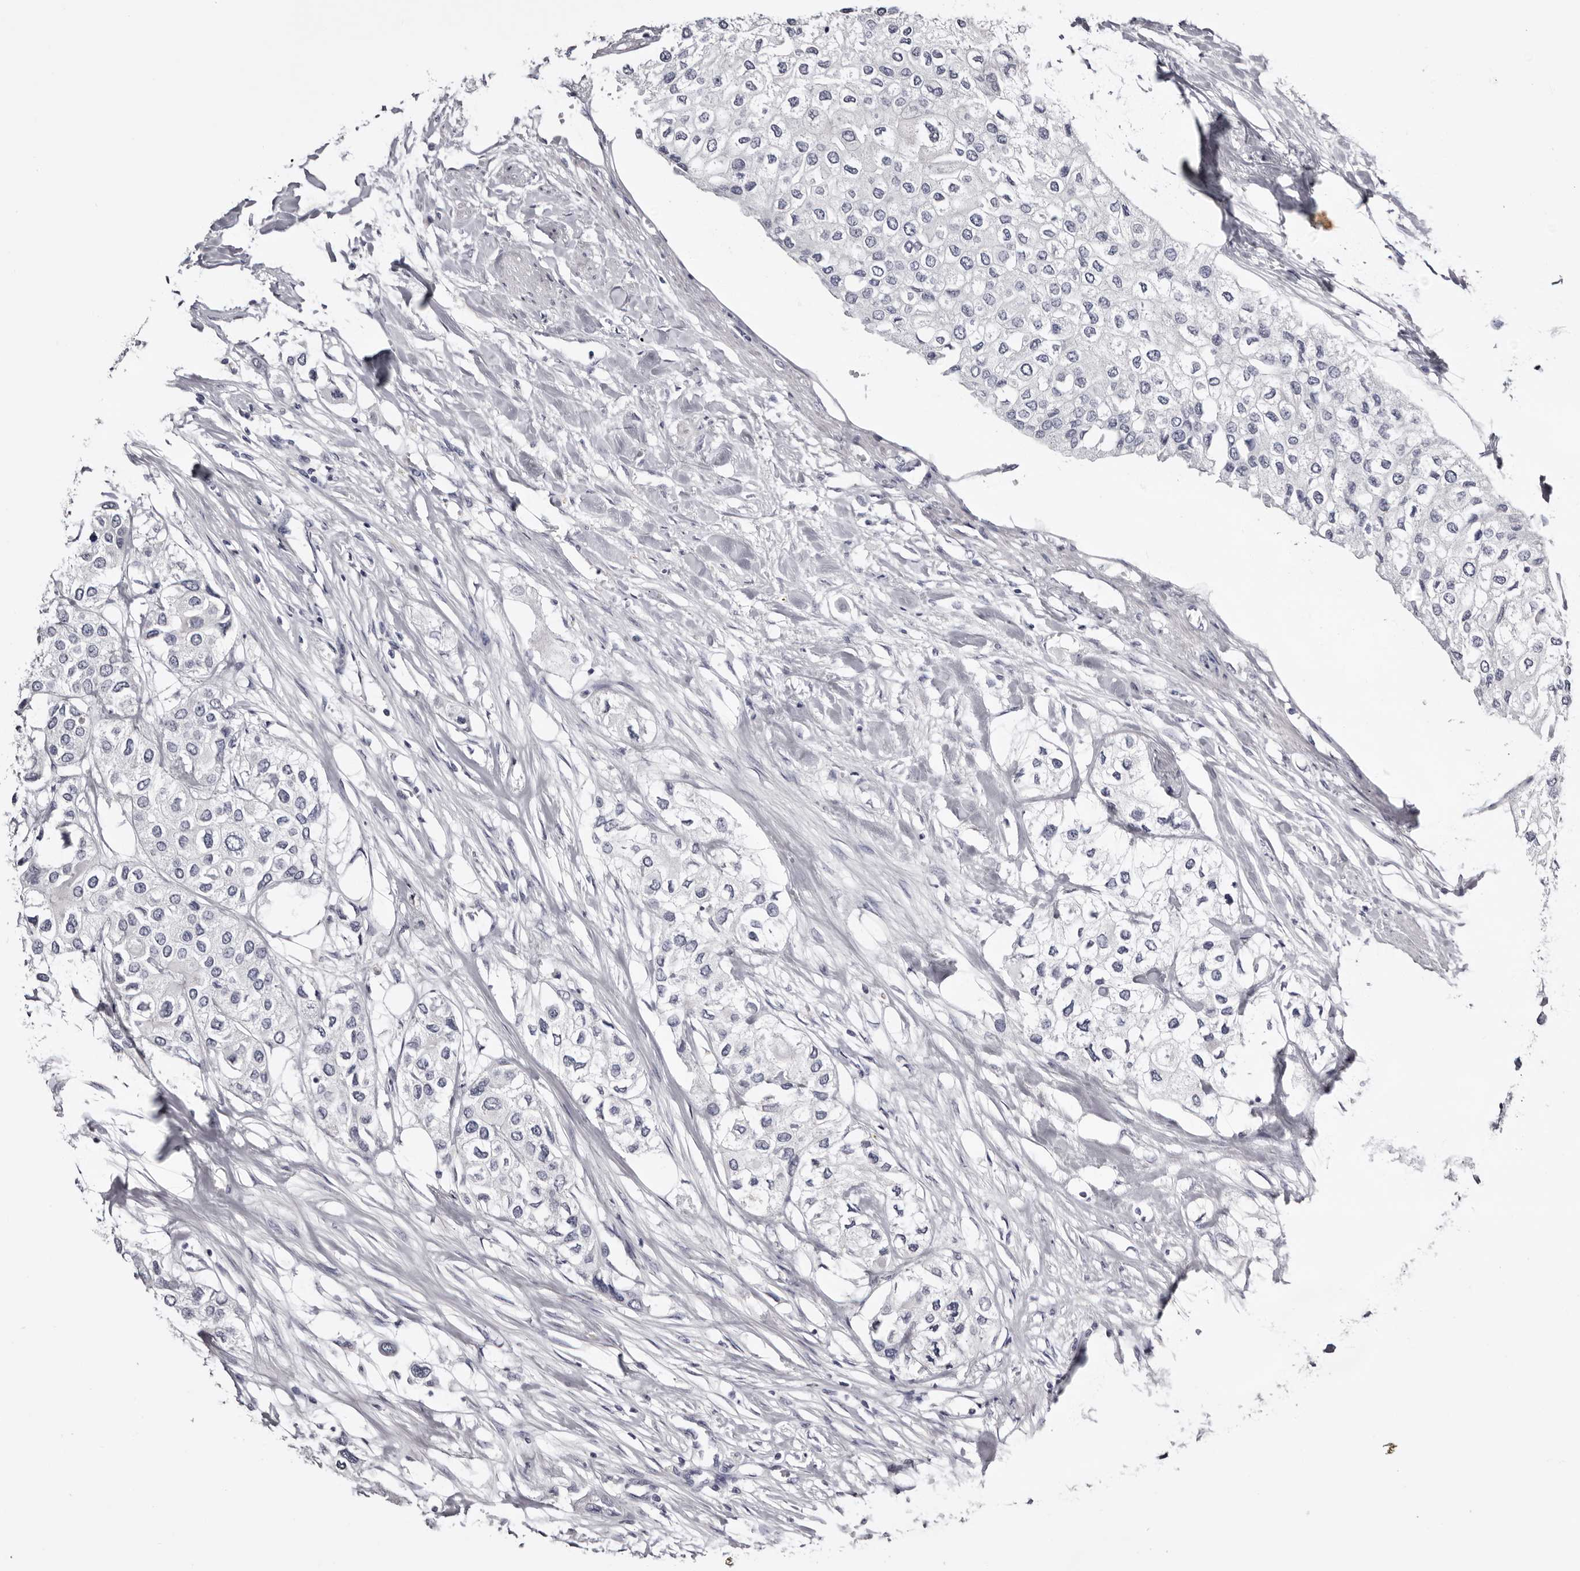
{"staining": {"intensity": "negative", "quantity": "none", "location": "none"}, "tissue": "urothelial cancer", "cell_type": "Tumor cells", "image_type": "cancer", "snomed": [{"axis": "morphology", "description": "Urothelial carcinoma, High grade"}, {"axis": "topography", "description": "Urinary bladder"}], "caption": "An immunohistochemistry (IHC) photomicrograph of urothelial cancer is shown. There is no staining in tumor cells of urothelial cancer.", "gene": "CASQ1", "patient": {"sex": "male", "age": 64}}